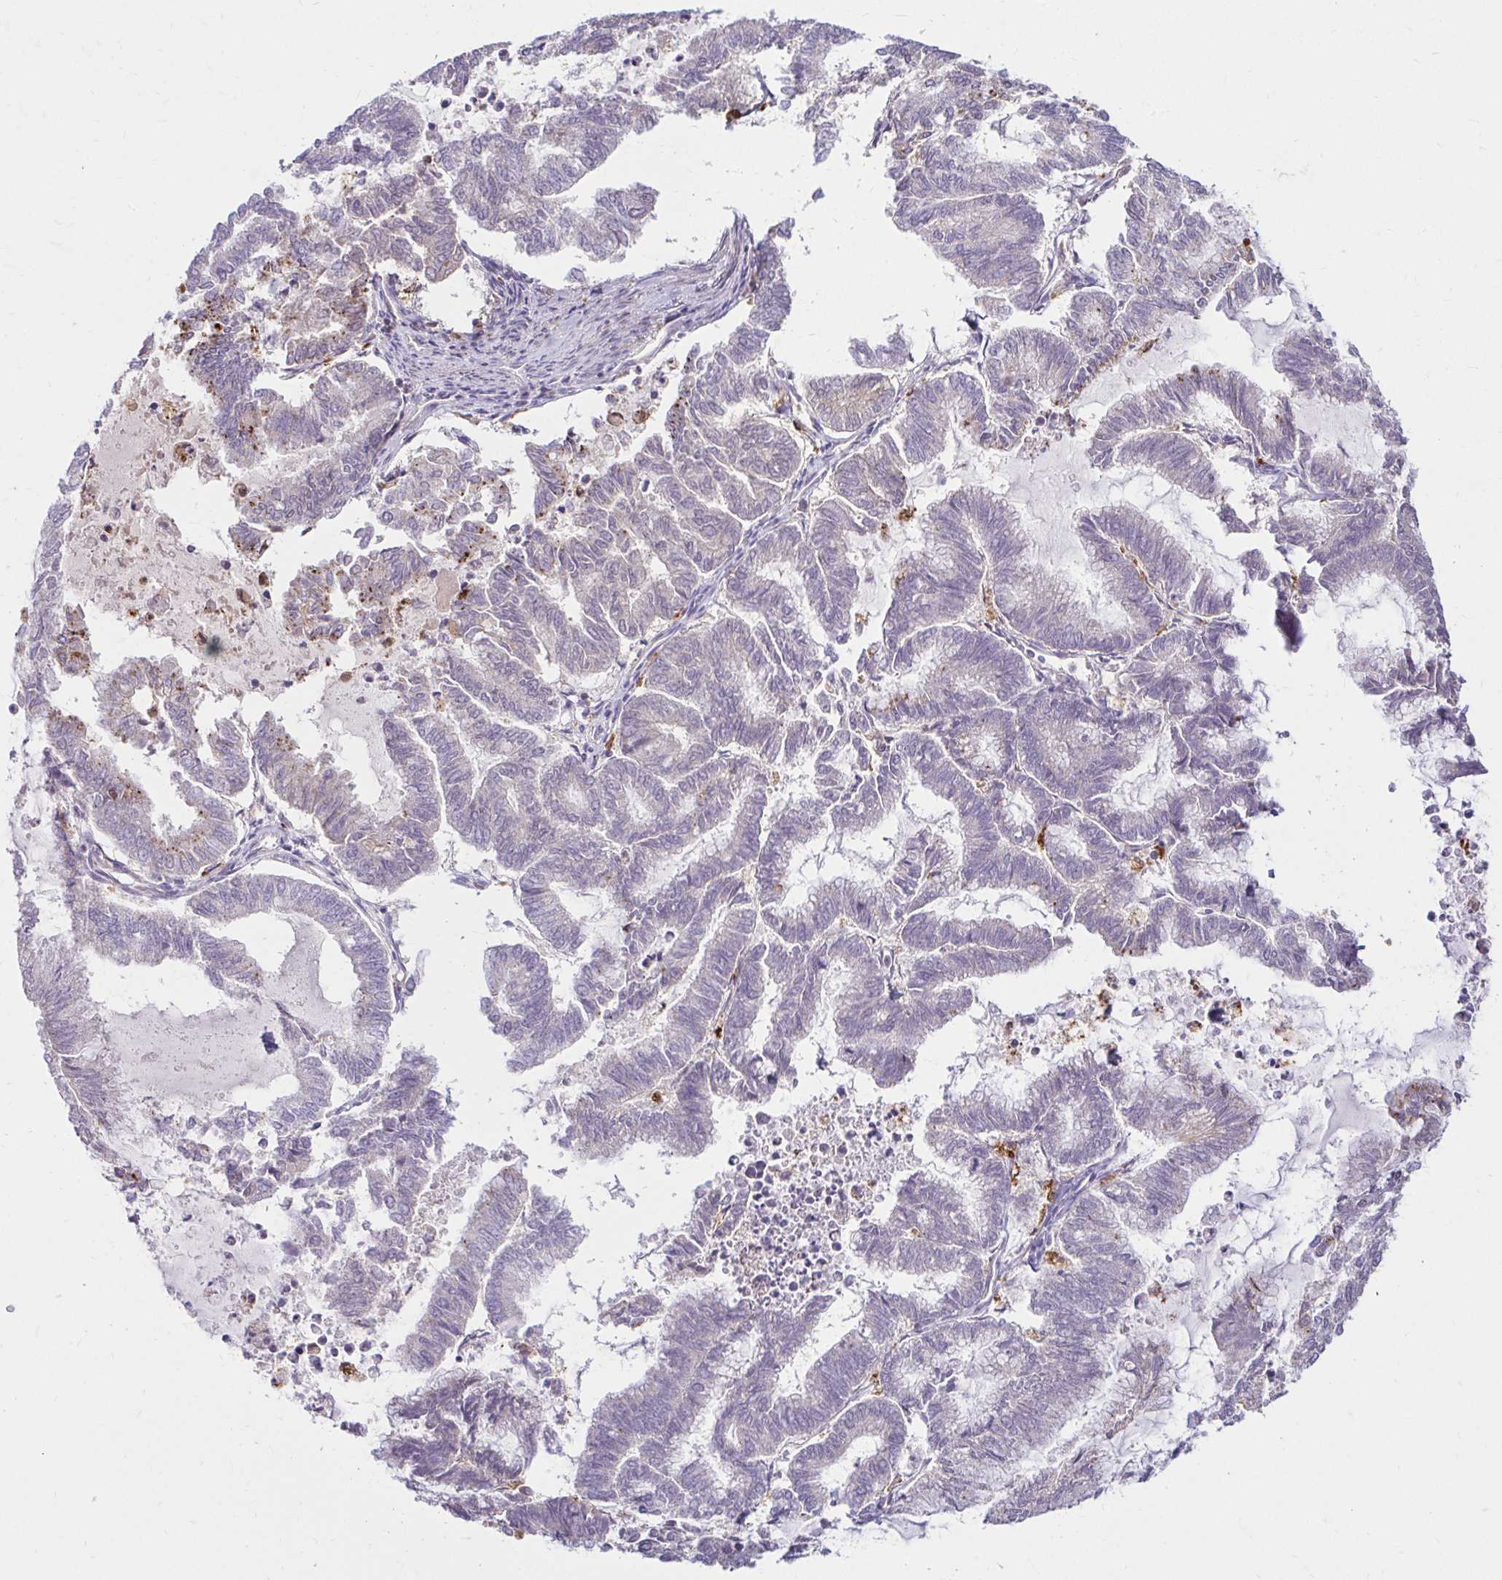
{"staining": {"intensity": "negative", "quantity": "none", "location": "none"}, "tissue": "endometrial cancer", "cell_type": "Tumor cells", "image_type": "cancer", "snomed": [{"axis": "morphology", "description": "Adenocarcinoma, NOS"}, {"axis": "topography", "description": "Endometrium"}], "caption": "There is no significant positivity in tumor cells of endometrial cancer (adenocarcinoma).", "gene": "PYCARD", "patient": {"sex": "female", "age": 79}}